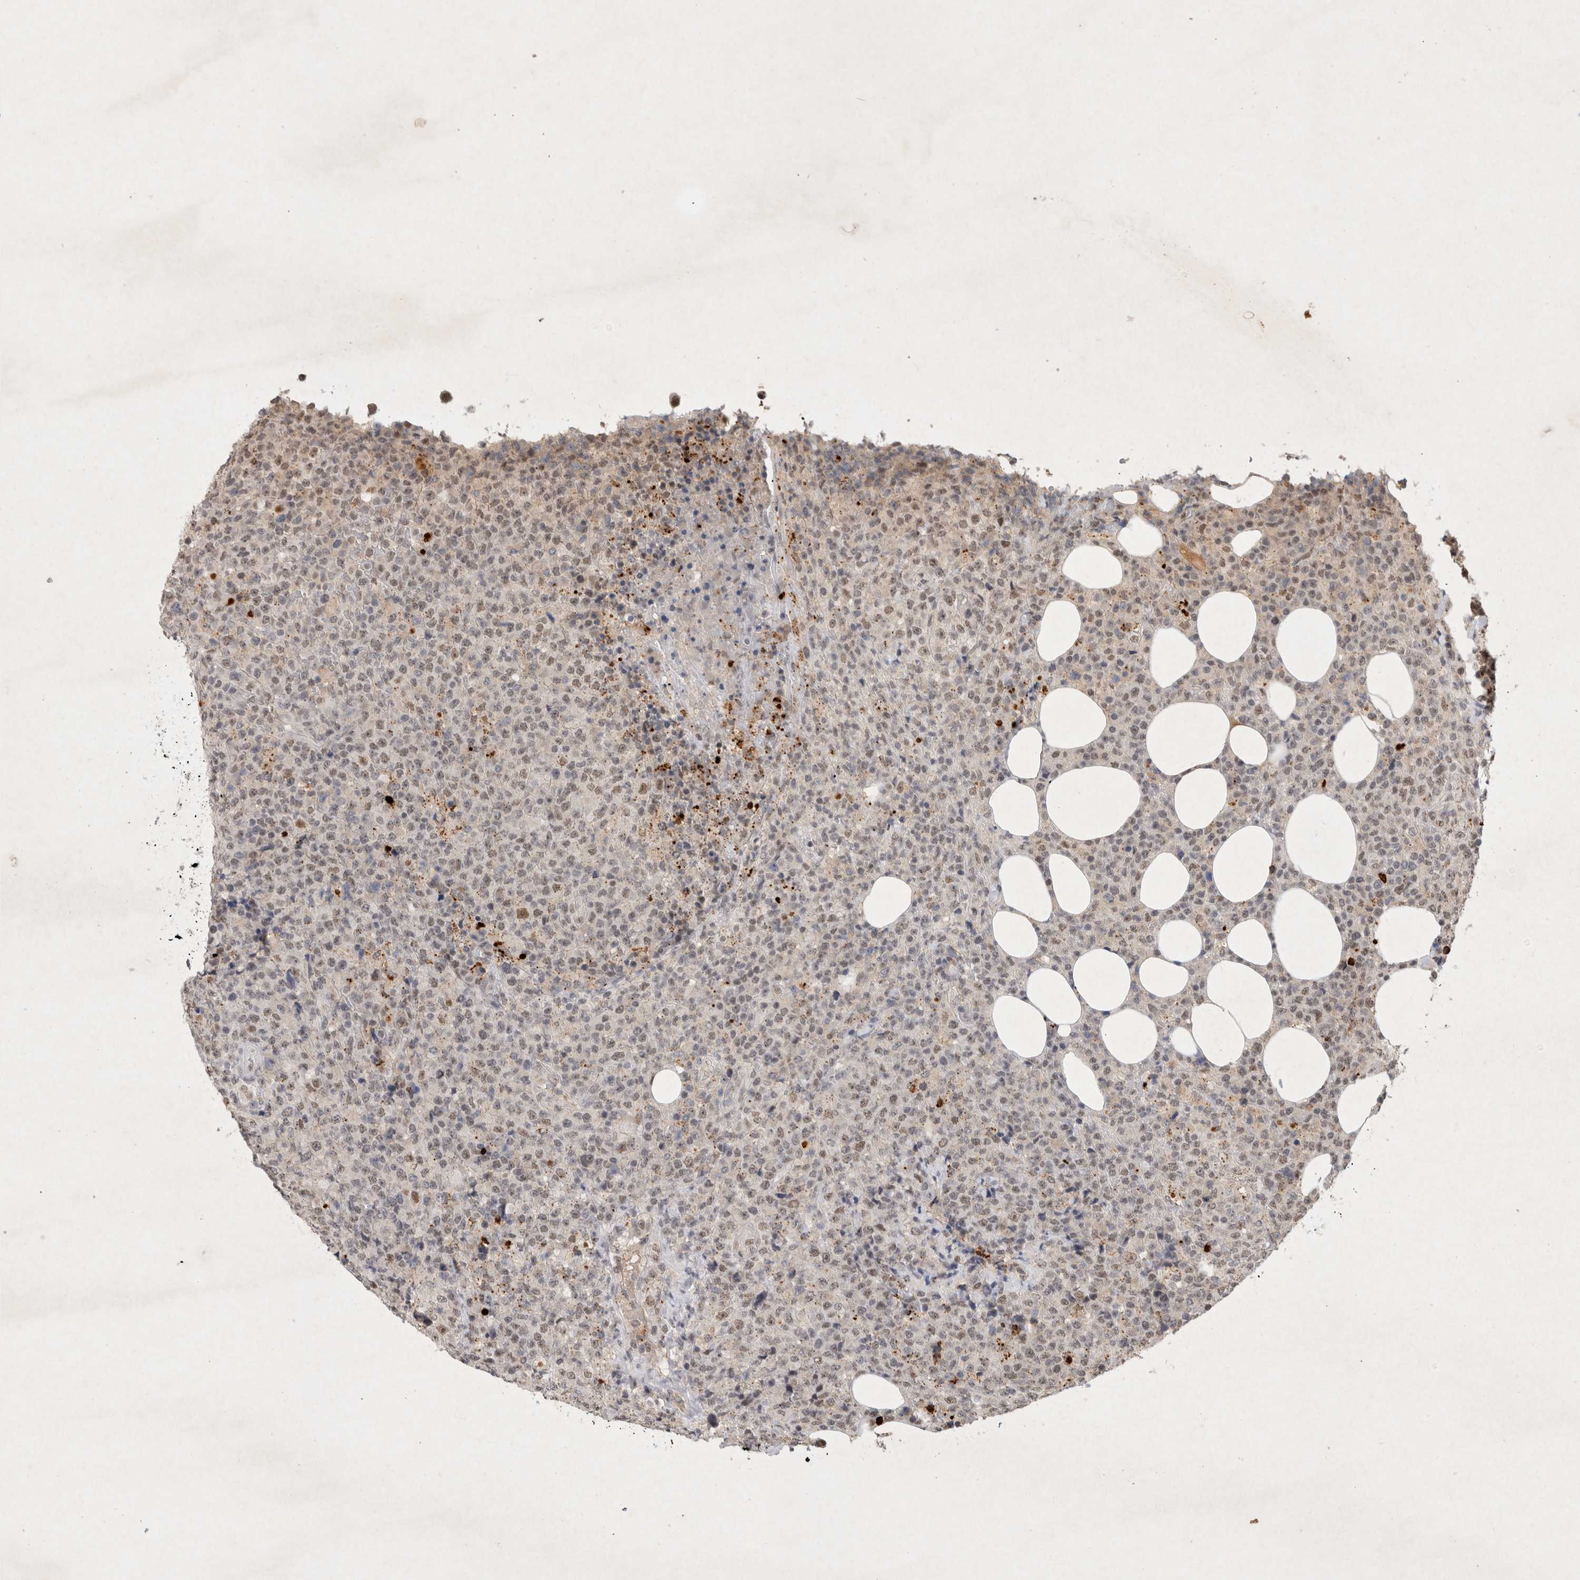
{"staining": {"intensity": "weak", "quantity": ">75%", "location": "nuclear"}, "tissue": "lymphoma", "cell_type": "Tumor cells", "image_type": "cancer", "snomed": [{"axis": "morphology", "description": "Malignant lymphoma, non-Hodgkin's type, High grade"}, {"axis": "topography", "description": "Lymph node"}], "caption": "Lymphoma stained with IHC reveals weak nuclear staining in approximately >75% of tumor cells.", "gene": "XRCC5", "patient": {"sex": "male", "age": 13}}